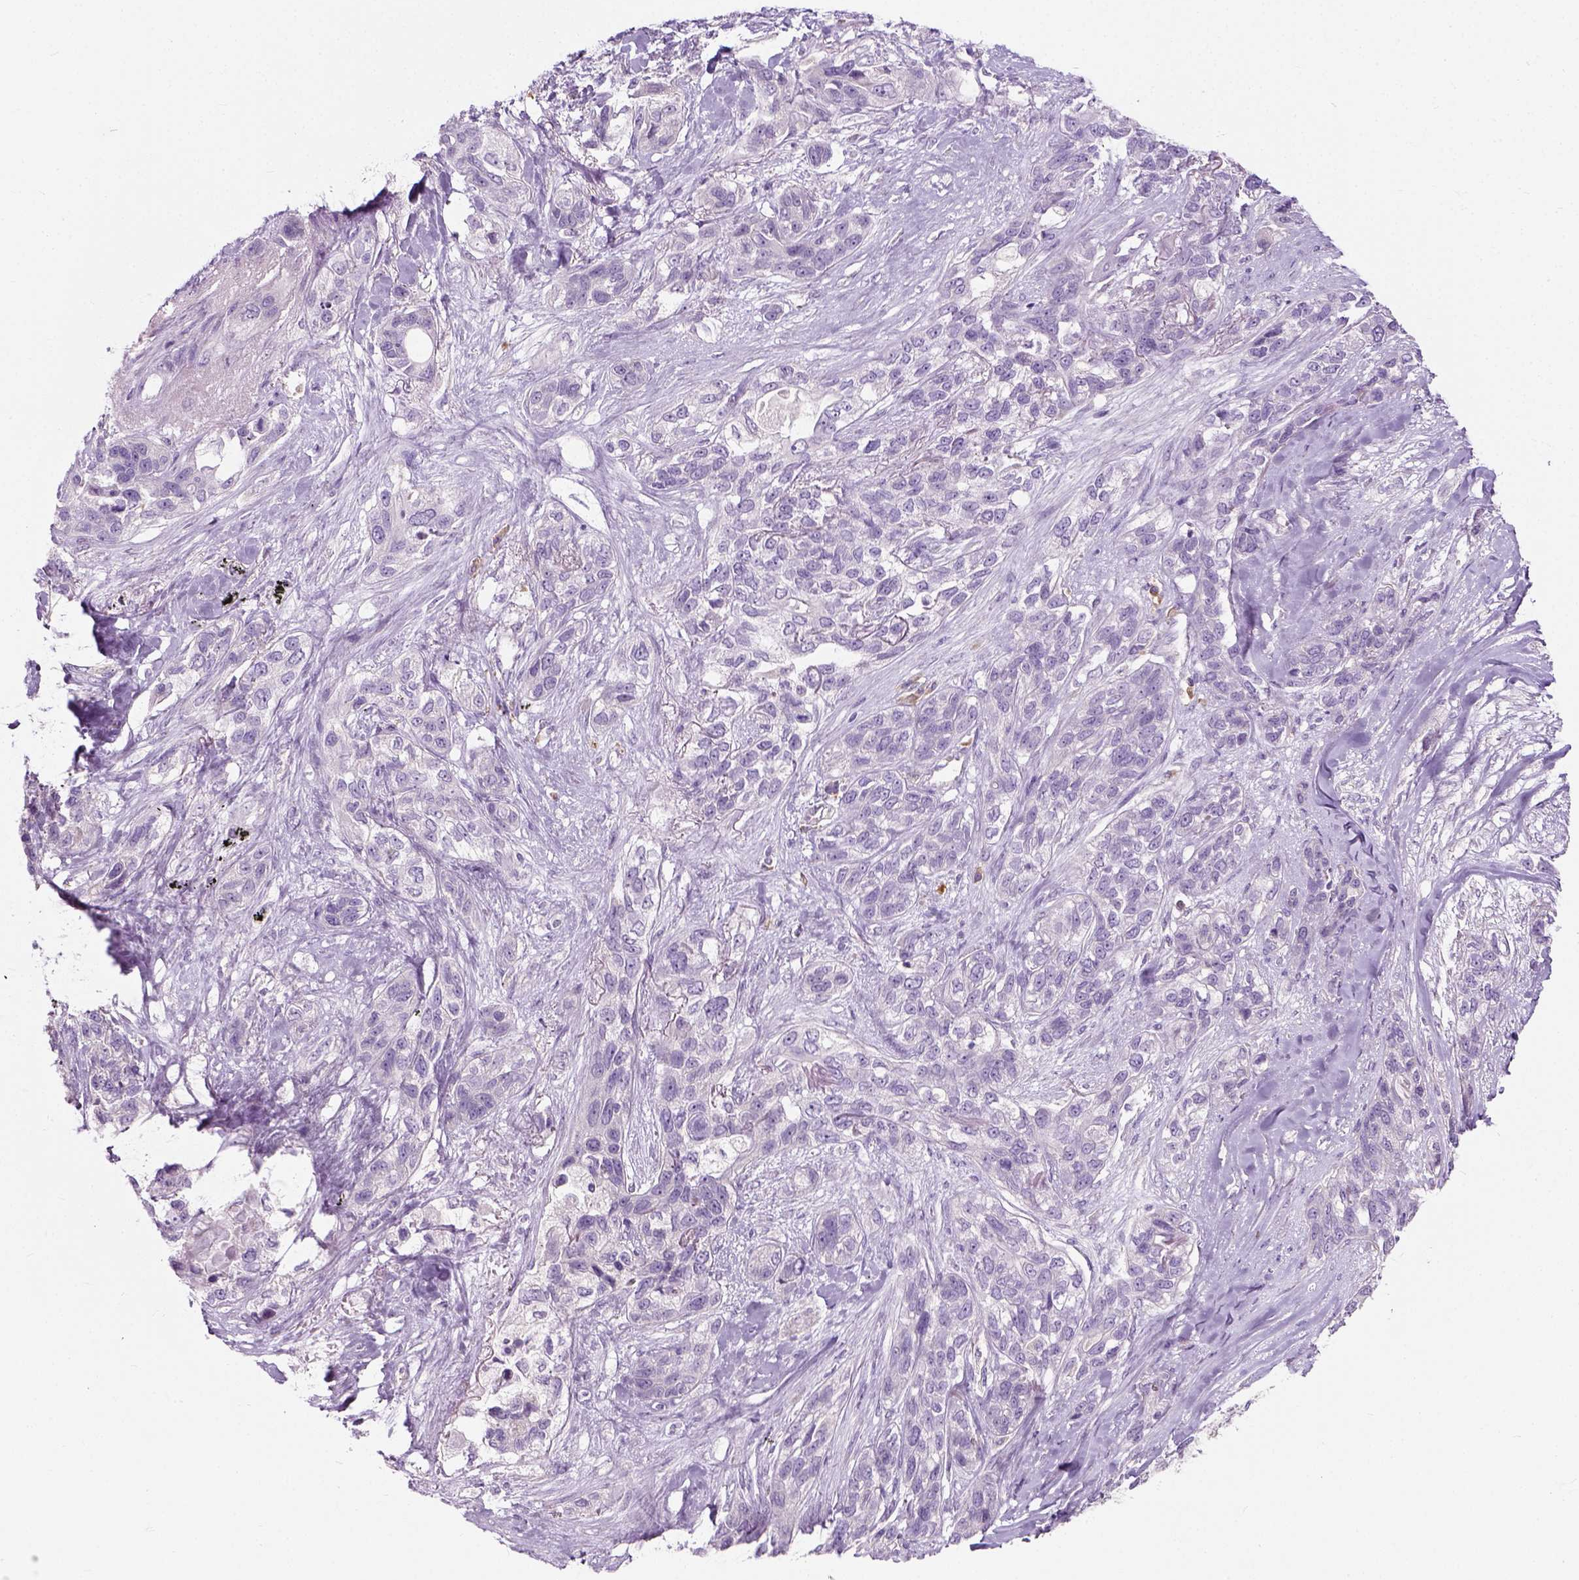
{"staining": {"intensity": "negative", "quantity": "none", "location": "none"}, "tissue": "lung cancer", "cell_type": "Tumor cells", "image_type": "cancer", "snomed": [{"axis": "morphology", "description": "Squamous cell carcinoma, NOS"}, {"axis": "topography", "description": "Lung"}], "caption": "Immunohistochemical staining of human squamous cell carcinoma (lung) reveals no significant expression in tumor cells.", "gene": "TRIM72", "patient": {"sex": "female", "age": 70}}